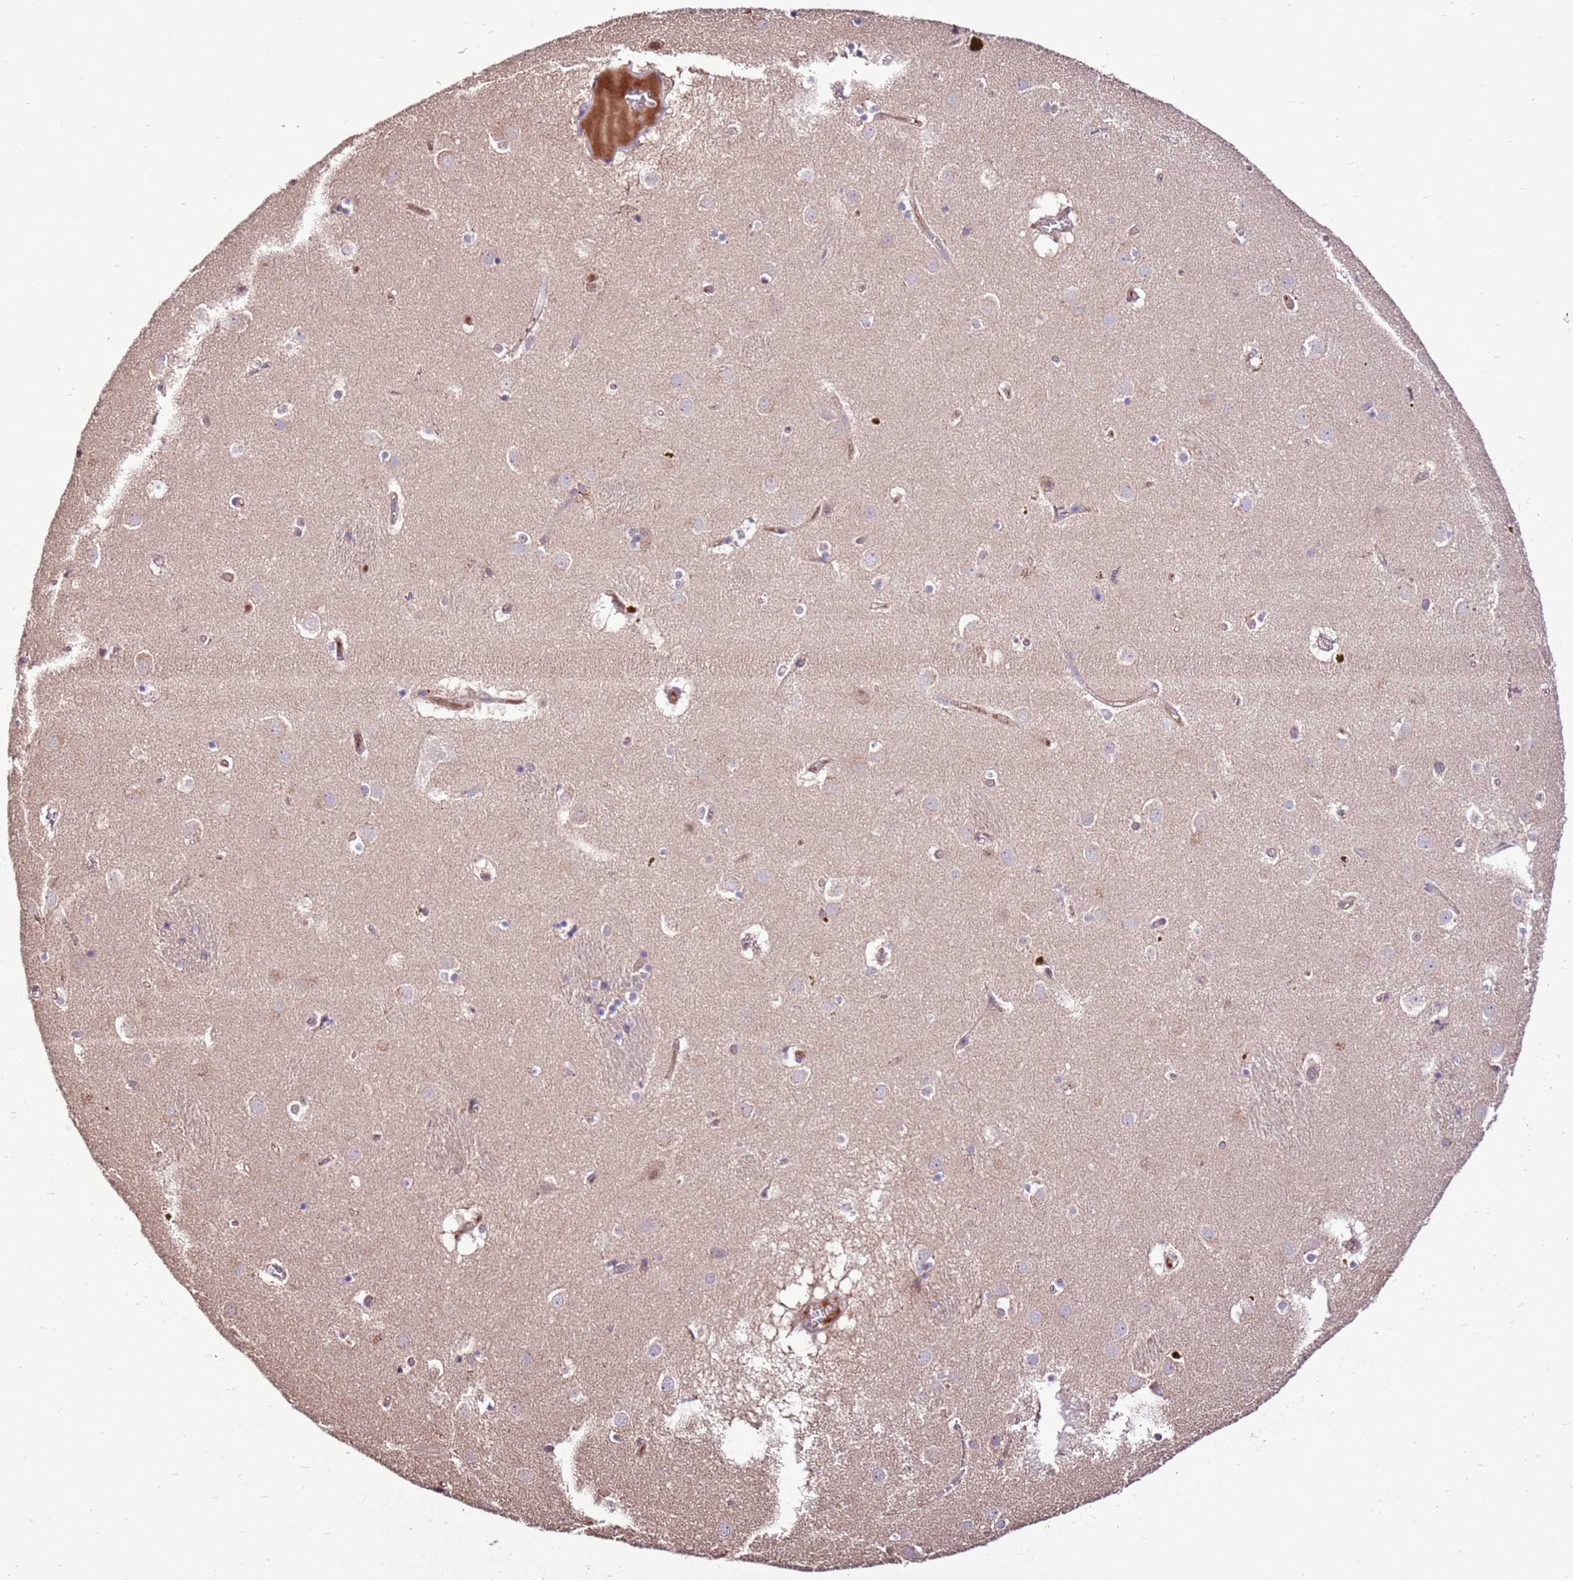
{"staining": {"intensity": "negative", "quantity": "none", "location": "none"}, "tissue": "caudate", "cell_type": "Glial cells", "image_type": "normal", "snomed": [{"axis": "morphology", "description": "Normal tissue, NOS"}, {"axis": "topography", "description": "Lateral ventricle wall"}], "caption": "This is an IHC image of normal caudate. There is no positivity in glial cells.", "gene": "BBS5", "patient": {"sex": "male", "age": 70}}